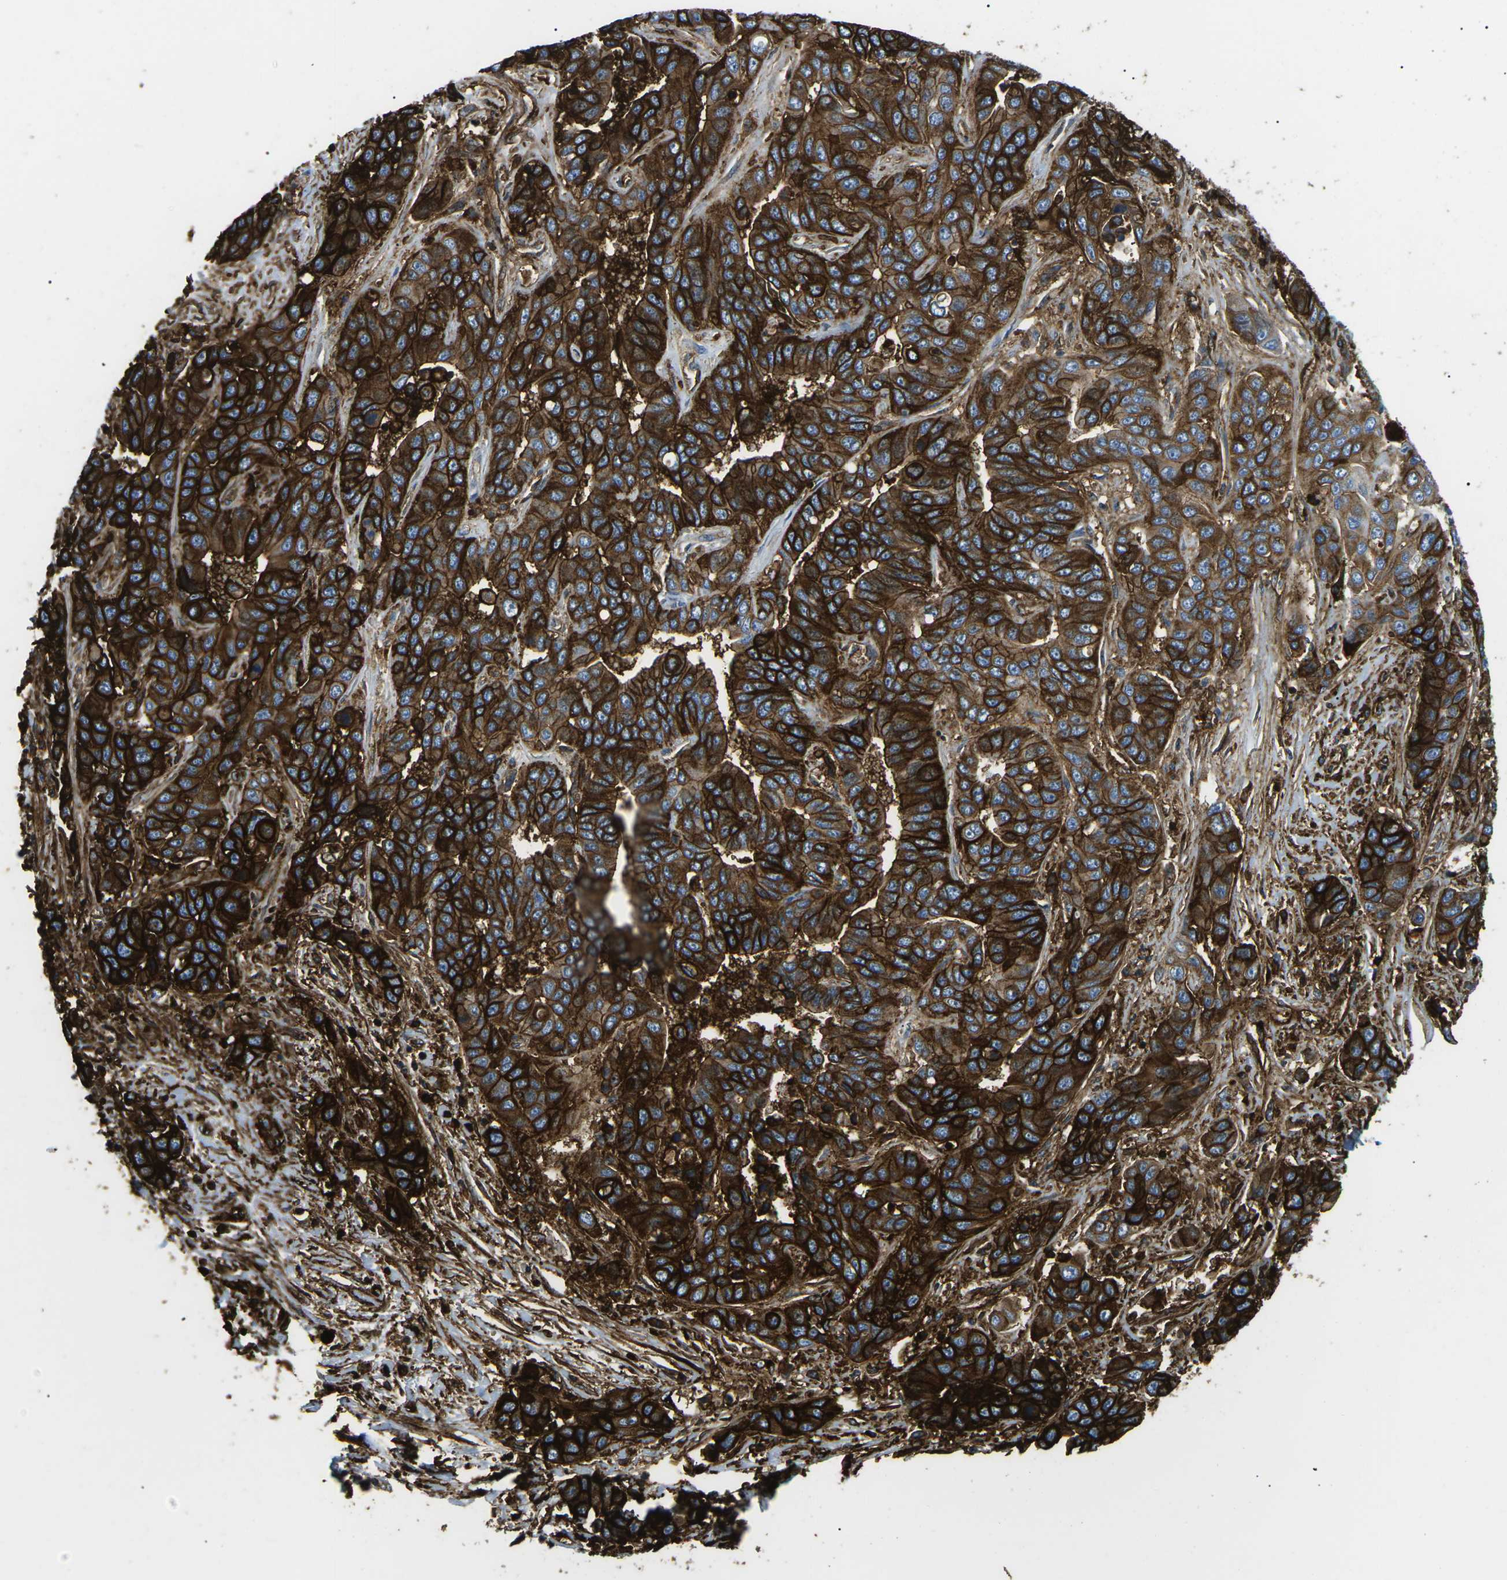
{"staining": {"intensity": "strong", "quantity": ">75%", "location": "cytoplasmic/membranous"}, "tissue": "liver cancer", "cell_type": "Tumor cells", "image_type": "cancer", "snomed": [{"axis": "morphology", "description": "Cholangiocarcinoma"}, {"axis": "topography", "description": "Liver"}], "caption": "High-magnification brightfield microscopy of liver cancer (cholangiocarcinoma) stained with DAB (3,3'-diaminobenzidine) (brown) and counterstained with hematoxylin (blue). tumor cells exhibit strong cytoplasmic/membranous expression is identified in about>75% of cells.", "gene": "HLA-B", "patient": {"sex": "female", "age": 52}}